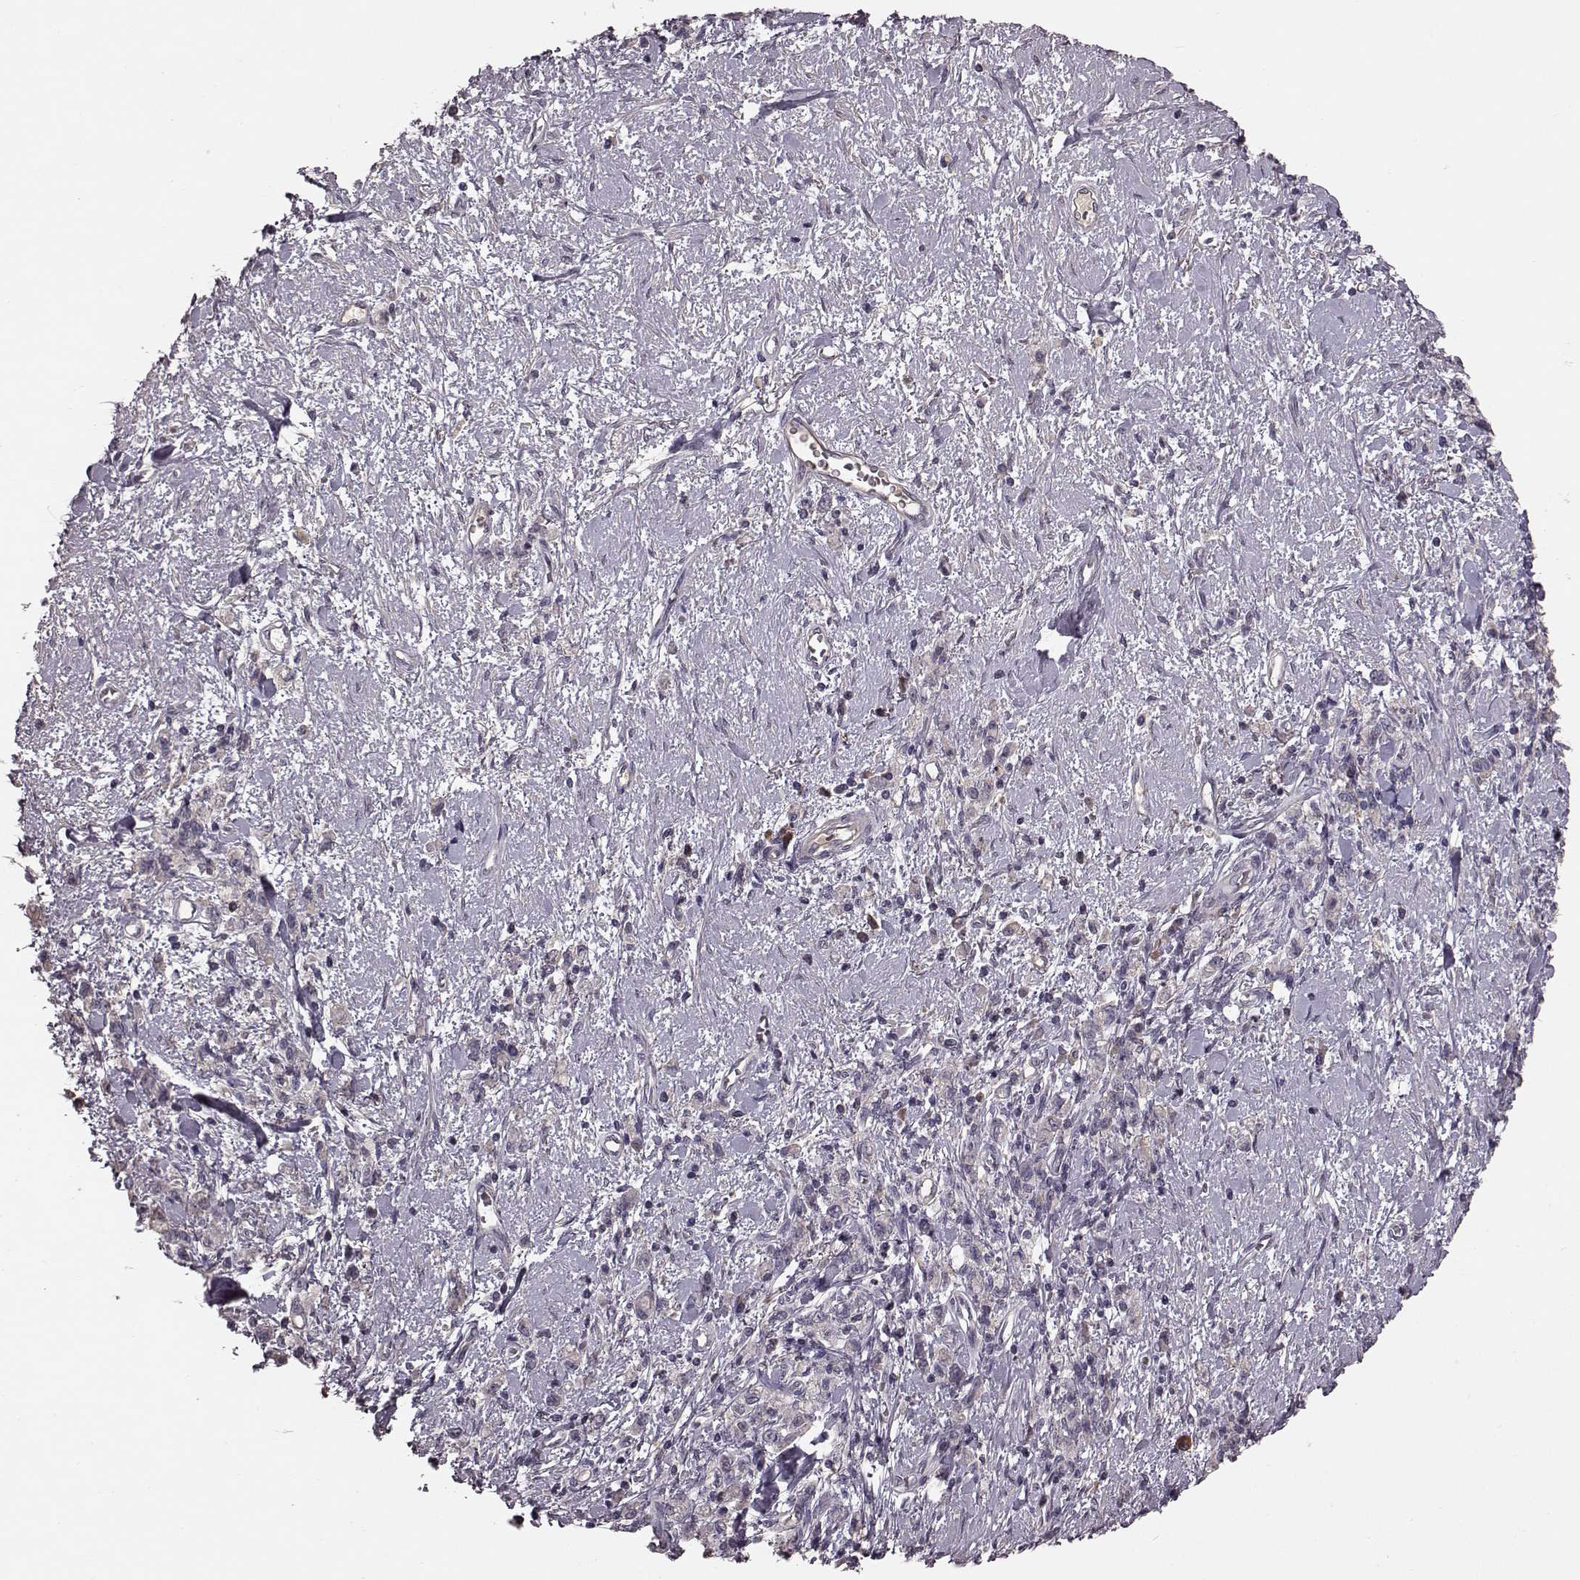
{"staining": {"intensity": "negative", "quantity": "none", "location": "none"}, "tissue": "stomach cancer", "cell_type": "Tumor cells", "image_type": "cancer", "snomed": [{"axis": "morphology", "description": "Adenocarcinoma, NOS"}, {"axis": "topography", "description": "Stomach"}], "caption": "Immunohistochemistry (IHC) of stomach adenocarcinoma shows no staining in tumor cells.", "gene": "SLC22A18", "patient": {"sex": "male", "age": 77}}